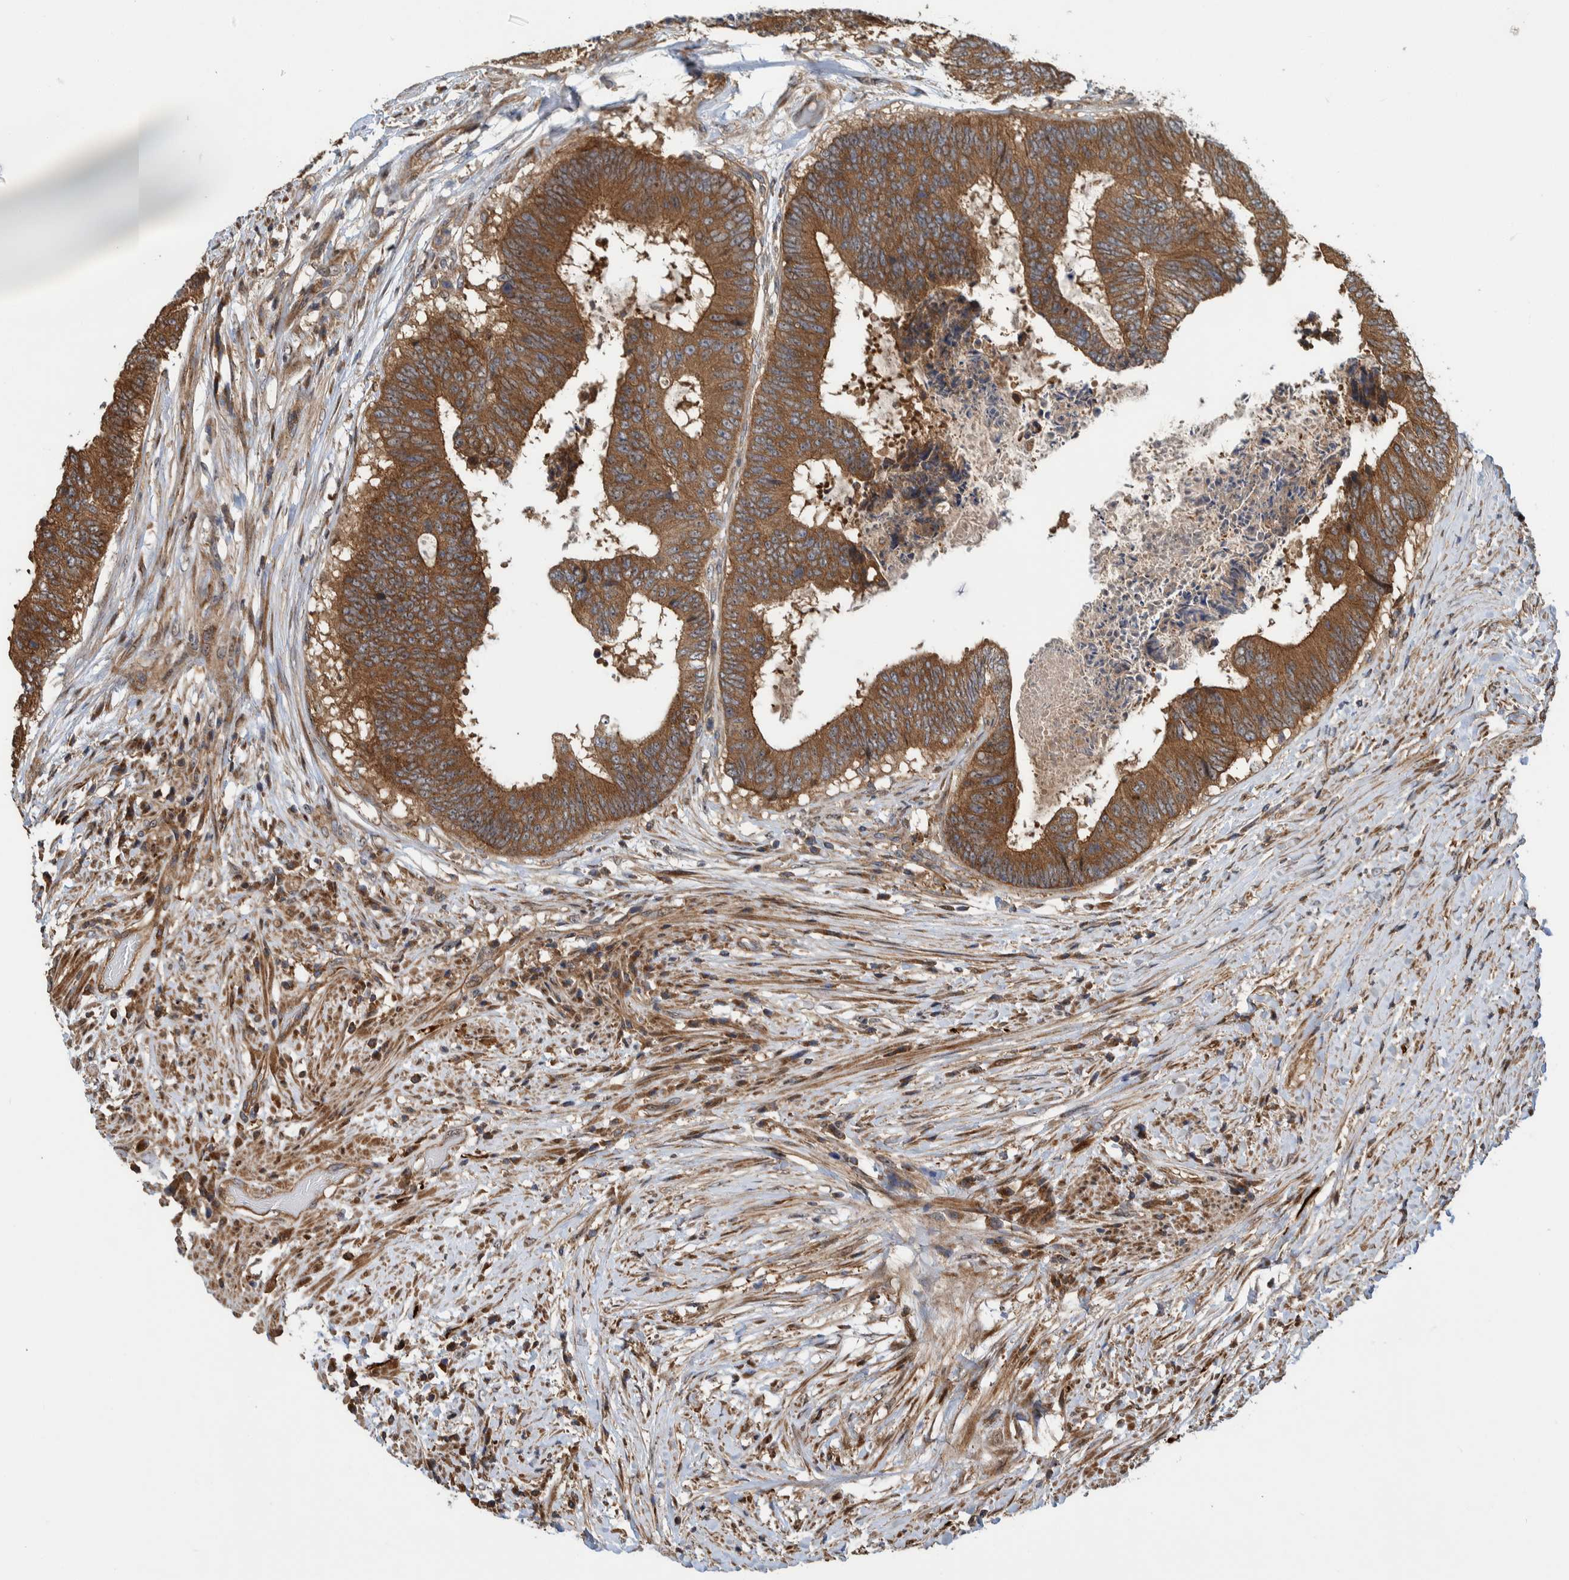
{"staining": {"intensity": "moderate", "quantity": ">75%", "location": "cytoplasmic/membranous"}, "tissue": "colorectal cancer", "cell_type": "Tumor cells", "image_type": "cancer", "snomed": [{"axis": "morphology", "description": "Adenocarcinoma, NOS"}, {"axis": "topography", "description": "Rectum"}], "caption": "Protein expression by immunohistochemistry displays moderate cytoplasmic/membranous staining in about >75% of tumor cells in adenocarcinoma (colorectal).", "gene": "CCDC57", "patient": {"sex": "male", "age": 72}}